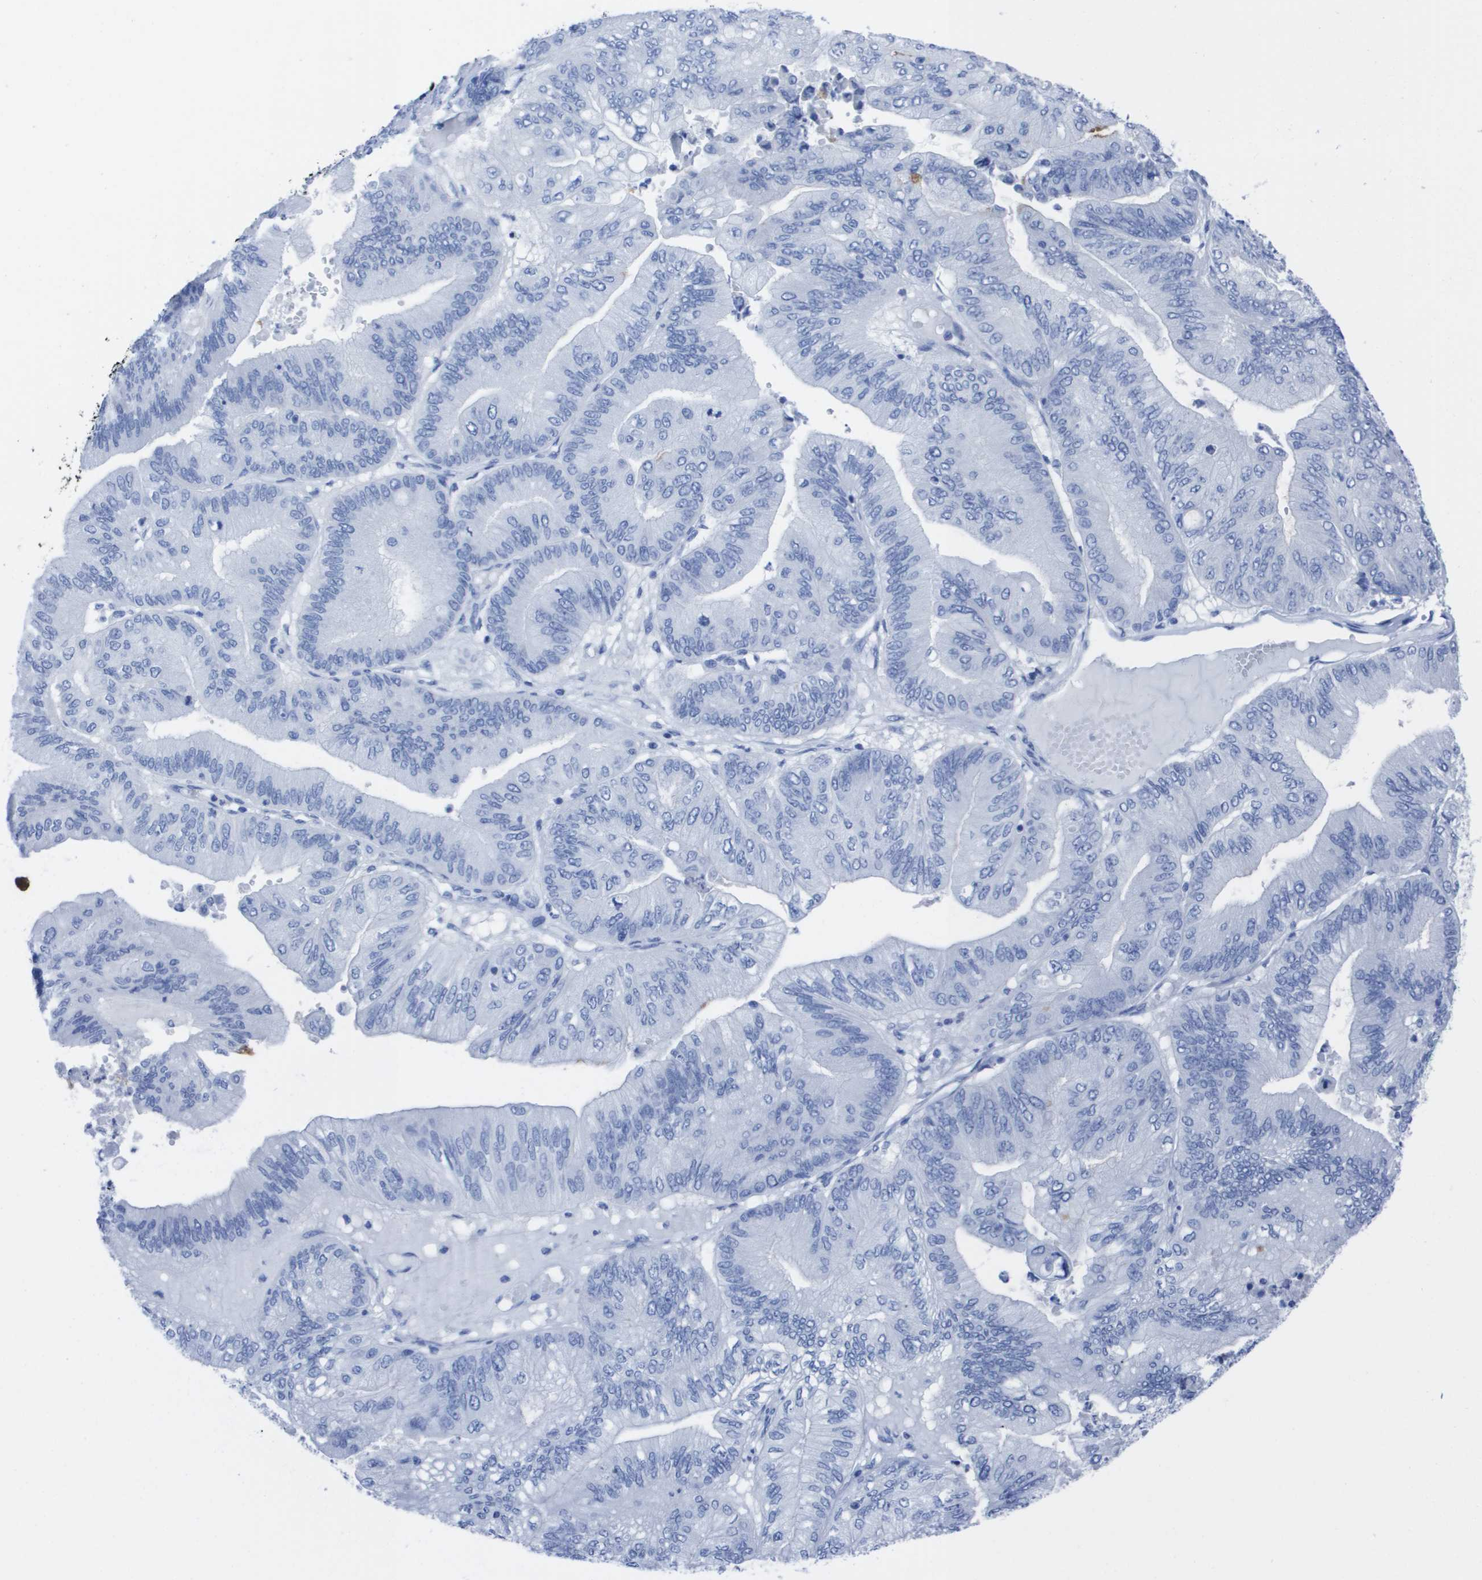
{"staining": {"intensity": "negative", "quantity": "none", "location": "none"}, "tissue": "ovarian cancer", "cell_type": "Tumor cells", "image_type": "cancer", "snomed": [{"axis": "morphology", "description": "Cystadenocarcinoma, mucinous, NOS"}, {"axis": "topography", "description": "Ovary"}], "caption": "IHC of human ovarian cancer (mucinous cystadenocarcinoma) displays no positivity in tumor cells.", "gene": "KCNA3", "patient": {"sex": "female", "age": 61}}